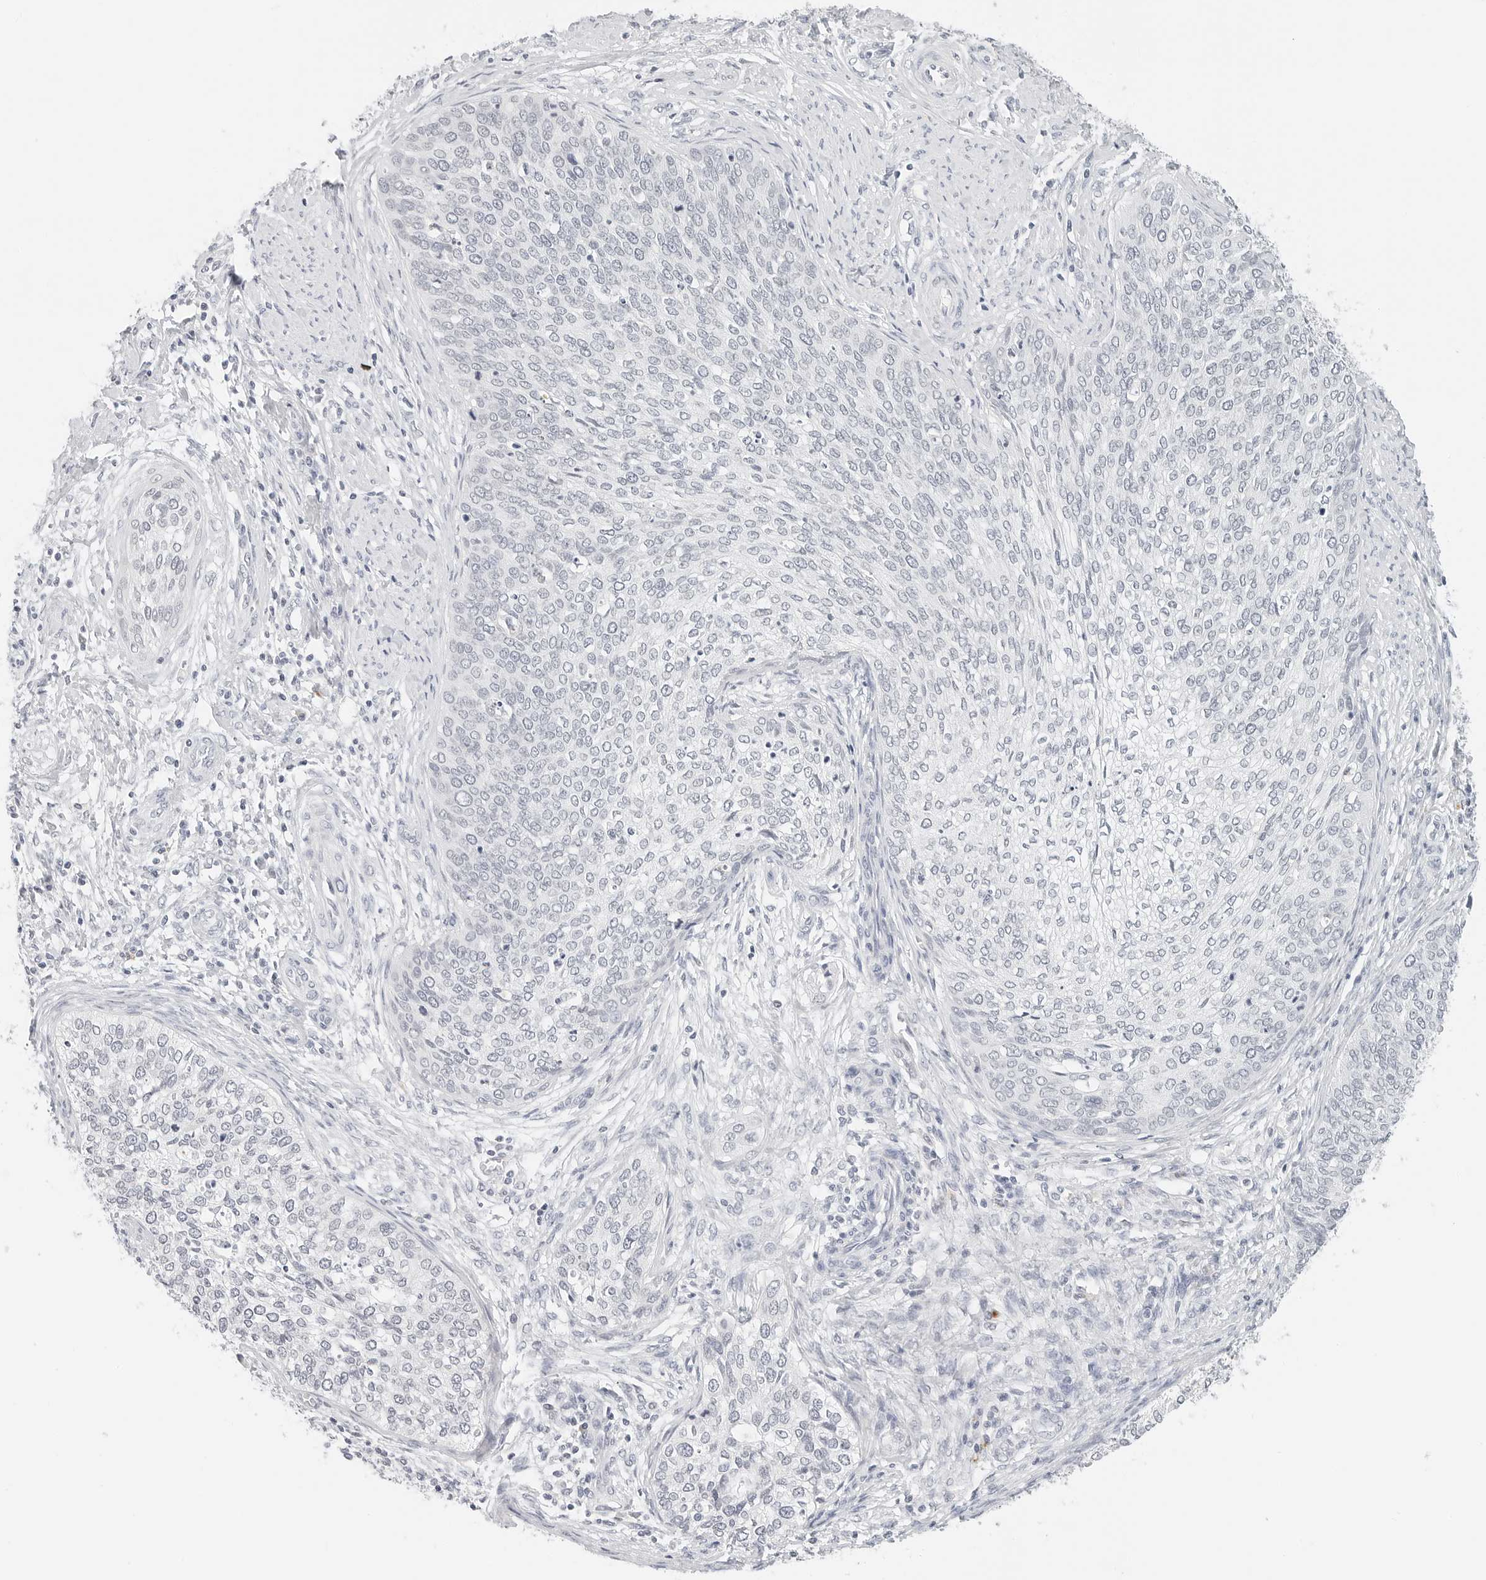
{"staining": {"intensity": "negative", "quantity": "none", "location": "none"}, "tissue": "cervical cancer", "cell_type": "Tumor cells", "image_type": "cancer", "snomed": [{"axis": "morphology", "description": "Squamous cell carcinoma, NOS"}, {"axis": "topography", "description": "Cervix"}], "caption": "A high-resolution histopathology image shows immunohistochemistry staining of squamous cell carcinoma (cervical), which shows no significant staining in tumor cells. (Stains: DAB (3,3'-diaminobenzidine) immunohistochemistry (IHC) with hematoxylin counter stain, Microscopy: brightfield microscopy at high magnification).", "gene": "NEO1", "patient": {"sex": "female", "age": 37}}